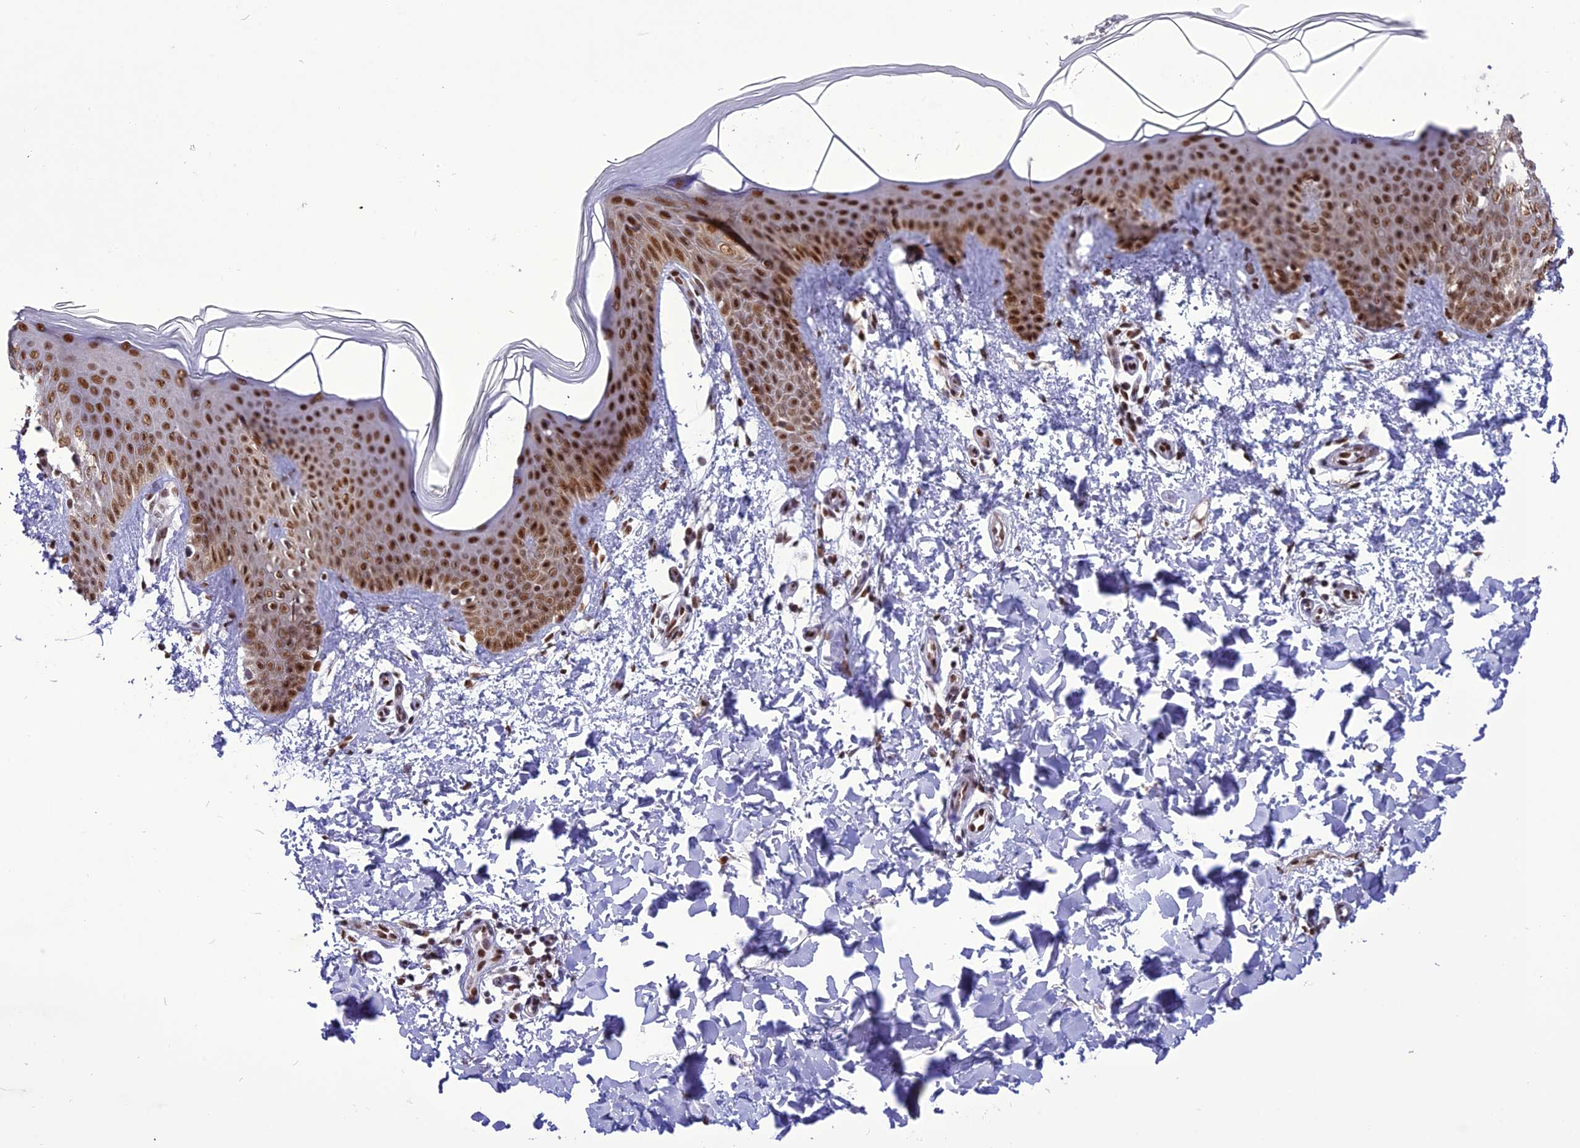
{"staining": {"intensity": "strong", "quantity": ">75%", "location": "nuclear"}, "tissue": "skin", "cell_type": "Fibroblasts", "image_type": "normal", "snomed": [{"axis": "morphology", "description": "Normal tissue, NOS"}, {"axis": "topography", "description": "Skin"}], "caption": "This histopathology image reveals IHC staining of normal human skin, with high strong nuclear expression in about >75% of fibroblasts.", "gene": "DDX1", "patient": {"sex": "male", "age": 36}}